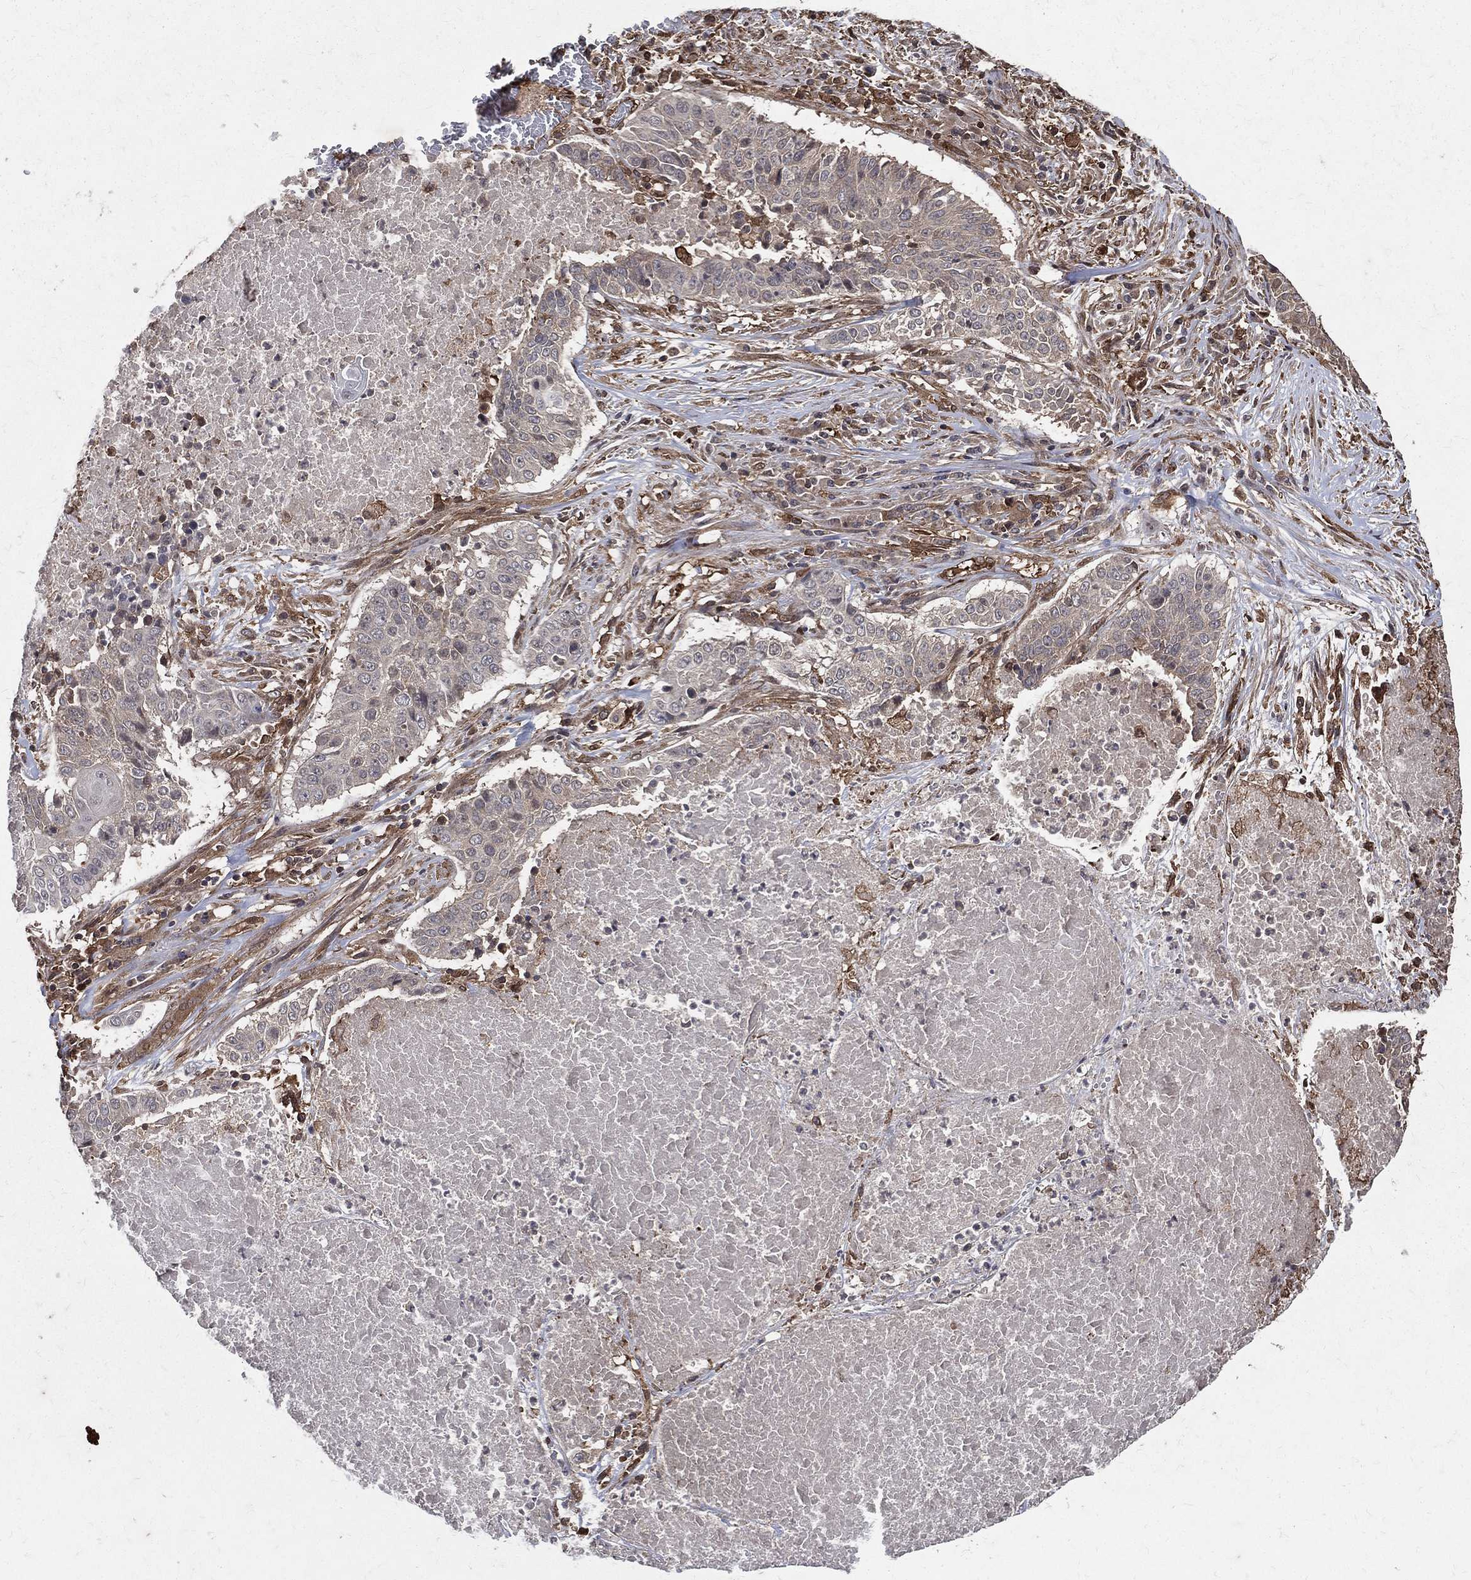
{"staining": {"intensity": "negative", "quantity": "none", "location": "none"}, "tissue": "lung cancer", "cell_type": "Tumor cells", "image_type": "cancer", "snomed": [{"axis": "morphology", "description": "Squamous cell carcinoma, NOS"}, {"axis": "topography", "description": "Lung"}], "caption": "Immunohistochemistry (IHC) photomicrograph of human squamous cell carcinoma (lung) stained for a protein (brown), which shows no expression in tumor cells.", "gene": "DPYSL2", "patient": {"sex": "male", "age": 64}}